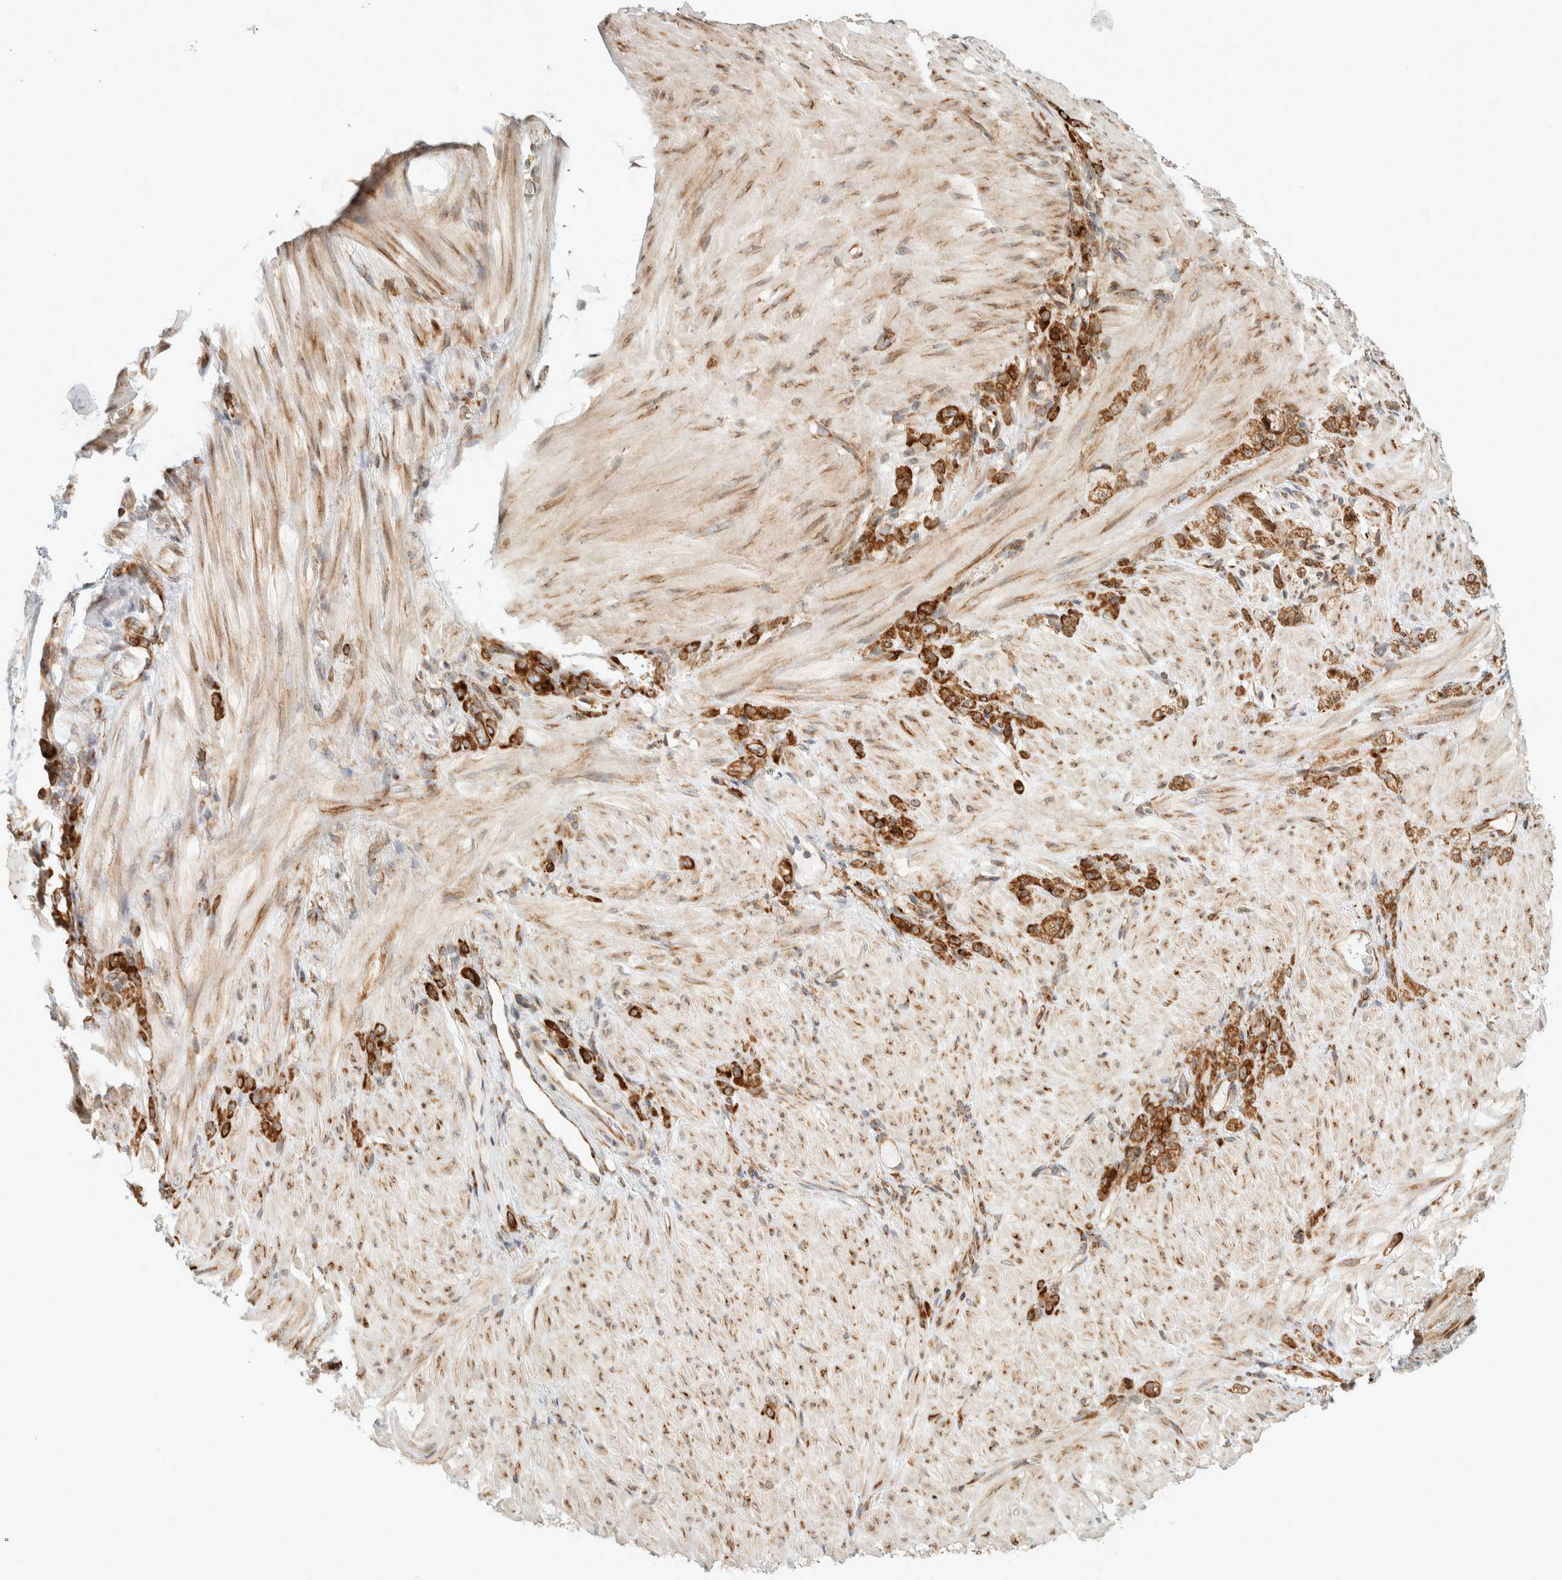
{"staining": {"intensity": "strong", "quantity": ">75%", "location": "cytoplasmic/membranous"}, "tissue": "stomach cancer", "cell_type": "Tumor cells", "image_type": "cancer", "snomed": [{"axis": "morphology", "description": "Normal tissue, NOS"}, {"axis": "morphology", "description": "Adenocarcinoma, NOS"}, {"axis": "topography", "description": "Stomach"}], "caption": "Stomach cancer (adenocarcinoma) stained with a brown dye shows strong cytoplasmic/membranous positive positivity in approximately >75% of tumor cells.", "gene": "LLGL2", "patient": {"sex": "male", "age": 82}}